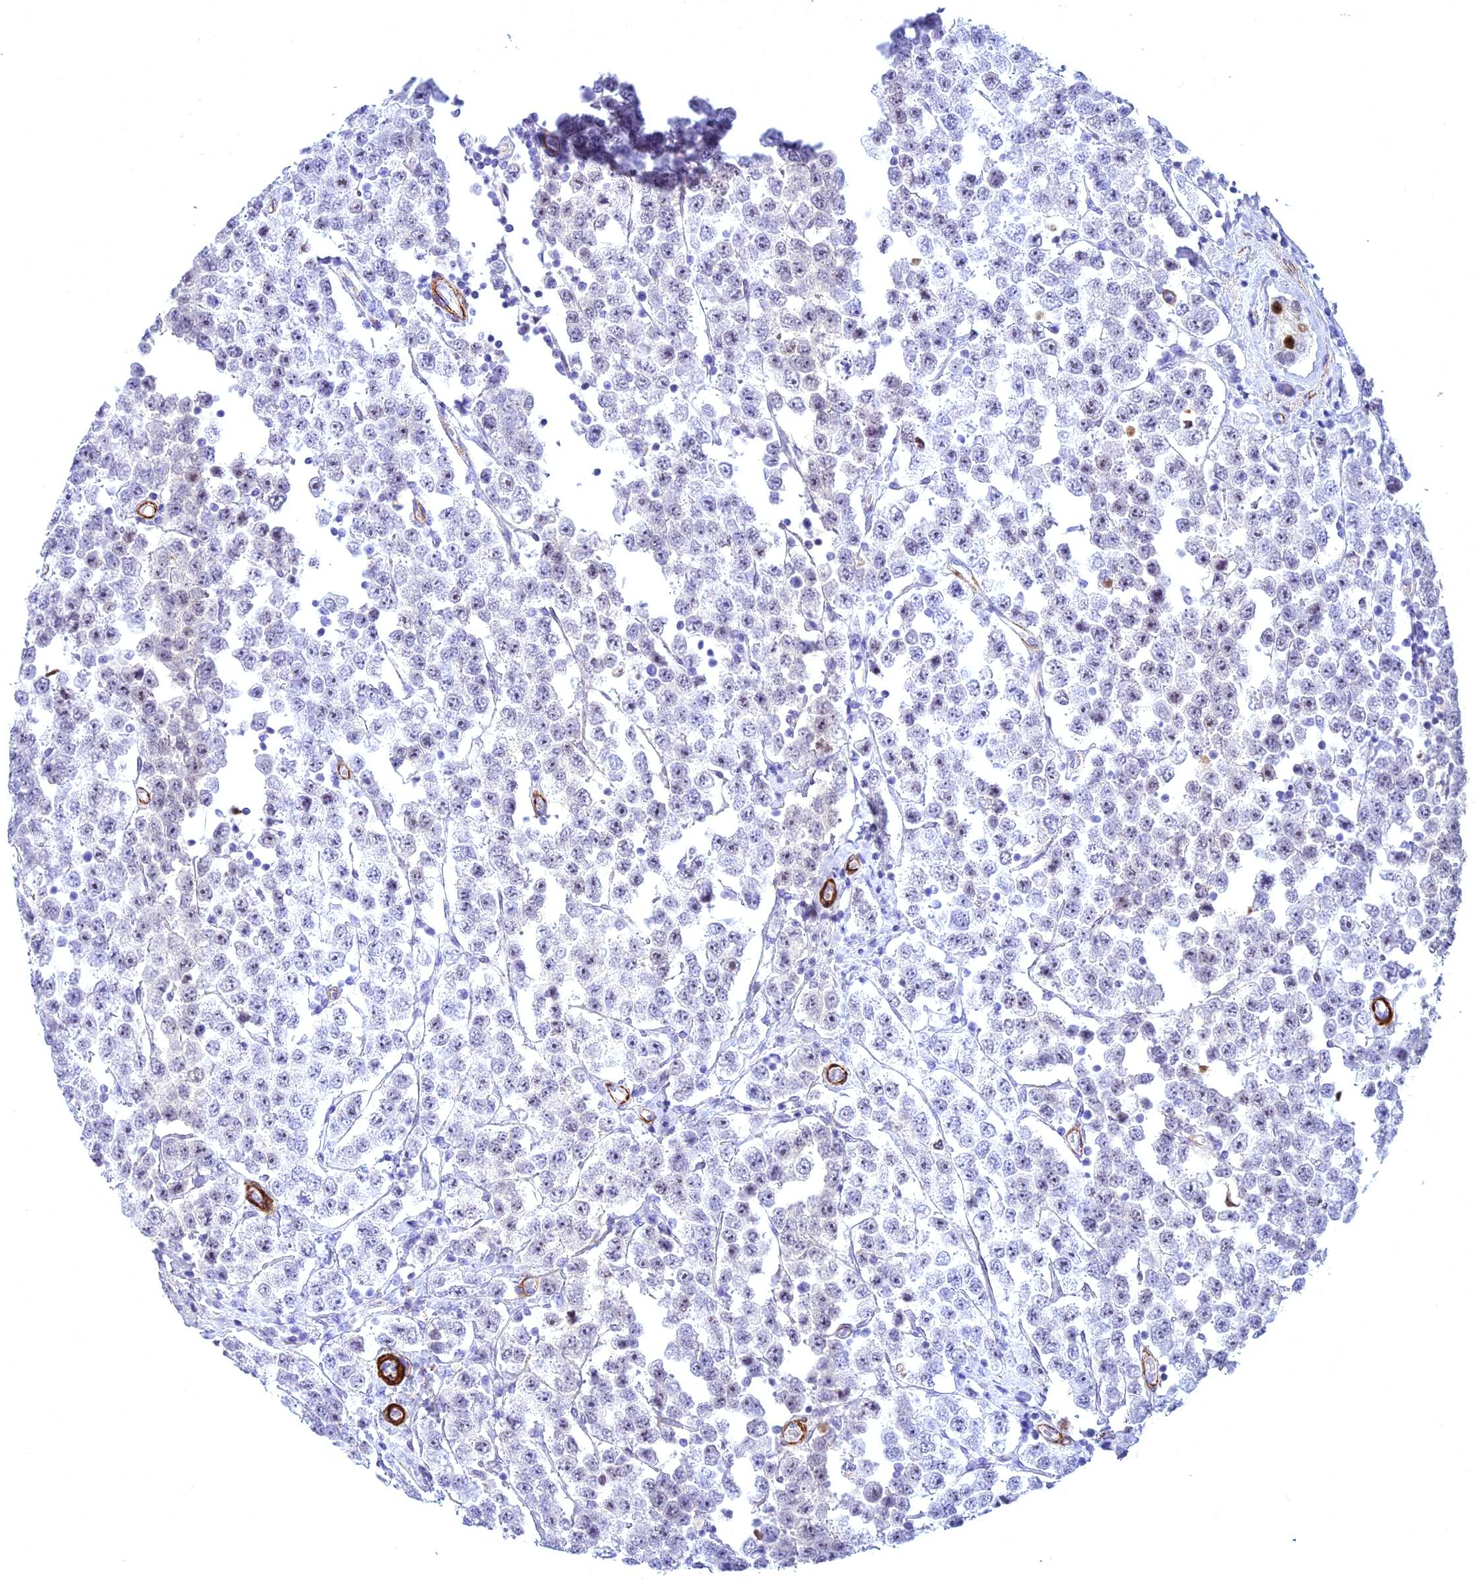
{"staining": {"intensity": "weak", "quantity": "<25%", "location": "nuclear"}, "tissue": "testis cancer", "cell_type": "Tumor cells", "image_type": "cancer", "snomed": [{"axis": "morphology", "description": "Seminoma, NOS"}, {"axis": "topography", "description": "Testis"}], "caption": "High magnification brightfield microscopy of testis seminoma stained with DAB (brown) and counterstained with hematoxylin (blue): tumor cells show no significant expression. (Stains: DAB immunohistochemistry (IHC) with hematoxylin counter stain, Microscopy: brightfield microscopy at high magnification).", "gene": "CENPV", "patient": {"sex": "male", "age": 28}}